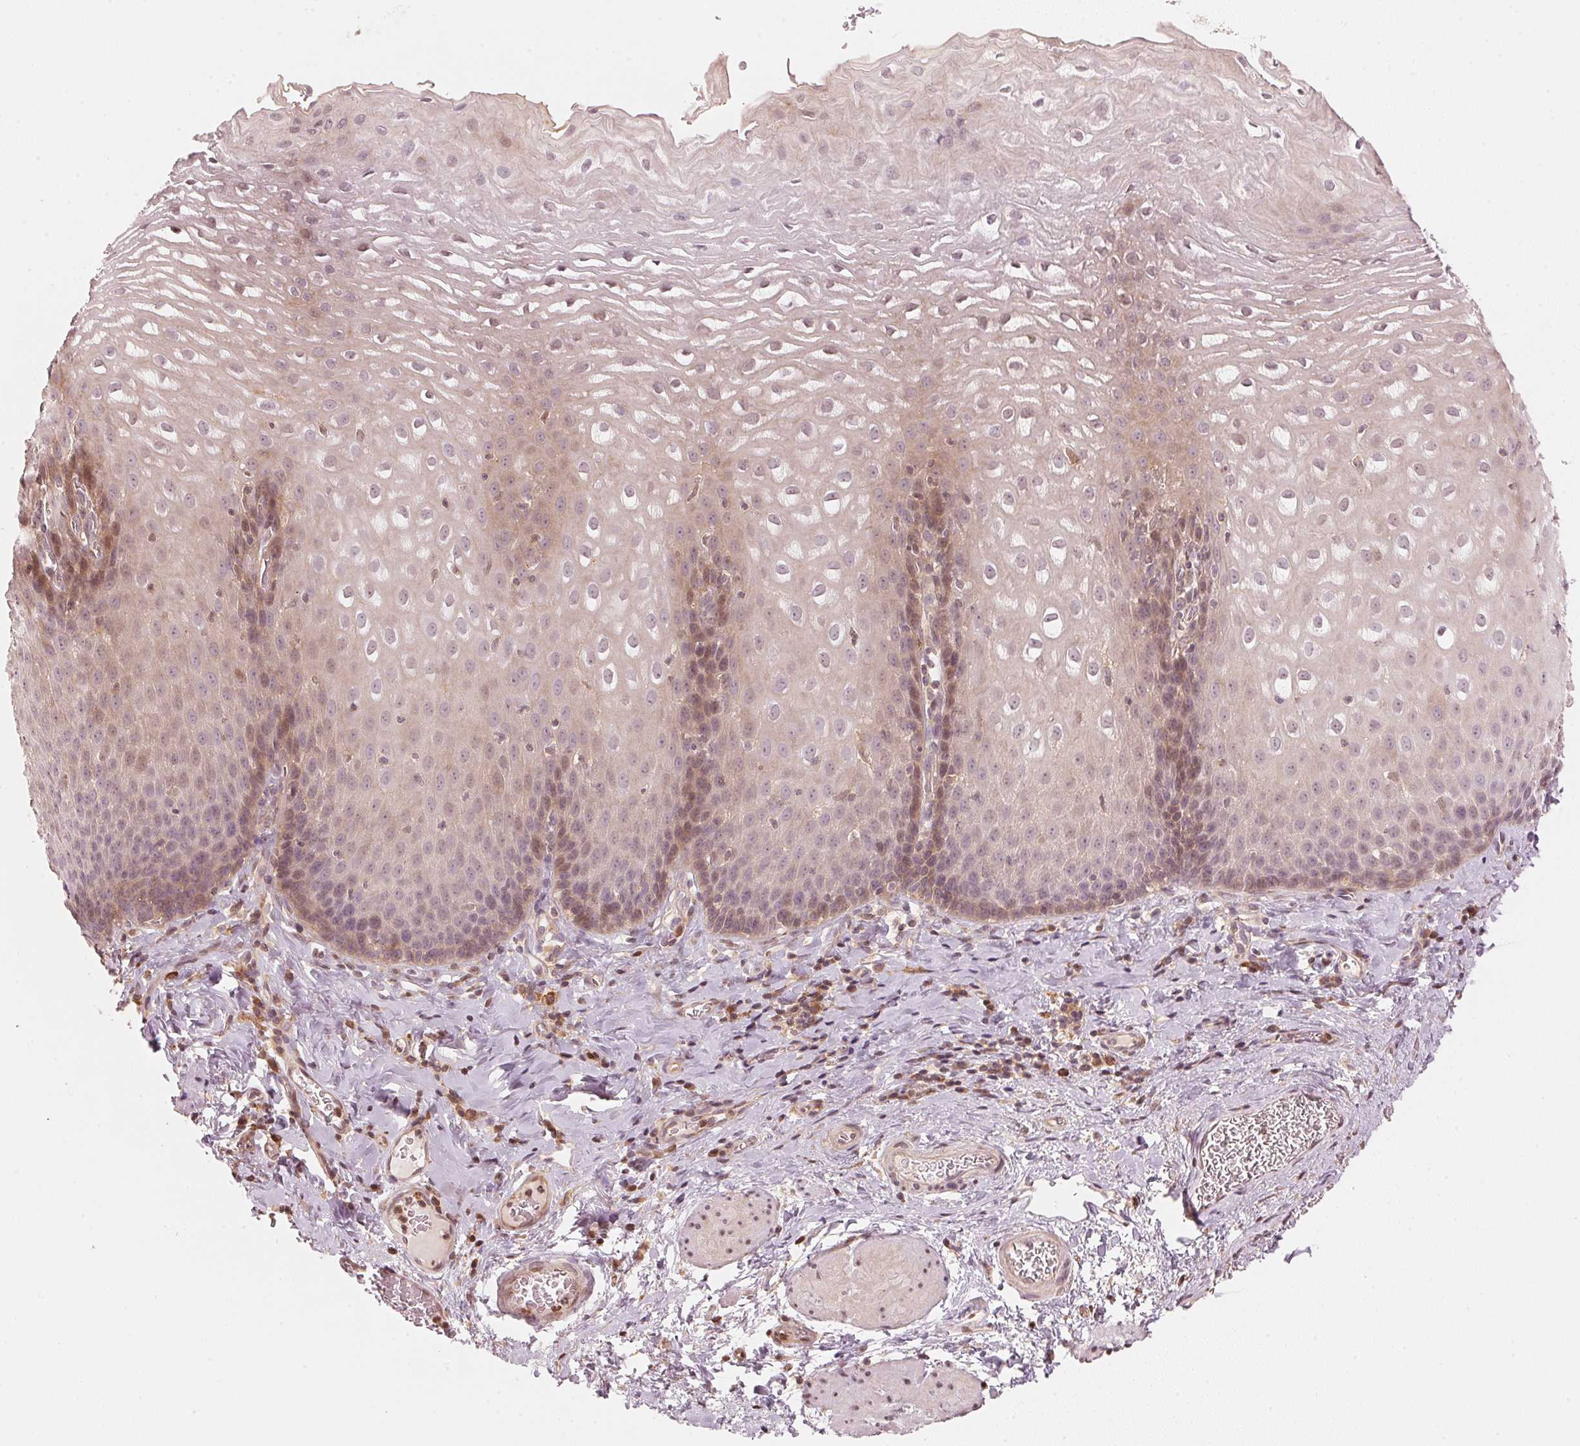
{"staining": {"intensity": "weak", "quantity": "<25%", "location": "nuclear"}, "tissue": "esophagus", "cell_type": "Squamous epithelial cells", "image_type": "normal", "snomed": [{"axis": "morphology", "description": "Normal tissue, NOS"}, {"axis": "topography", "description": "Esophagus"}], "caption": "A photomicrograph of human esophagus is negative for staining in squamous epithelial cells. (Stains: DAB (3,3'-diaminobenzidine) immunohistochemistry with hematoxylin counter stain, Microscopy: brightfield microscopy at high magnification).", "gene": "PRKN", "patient": {"sex": "male", "age": 68}}